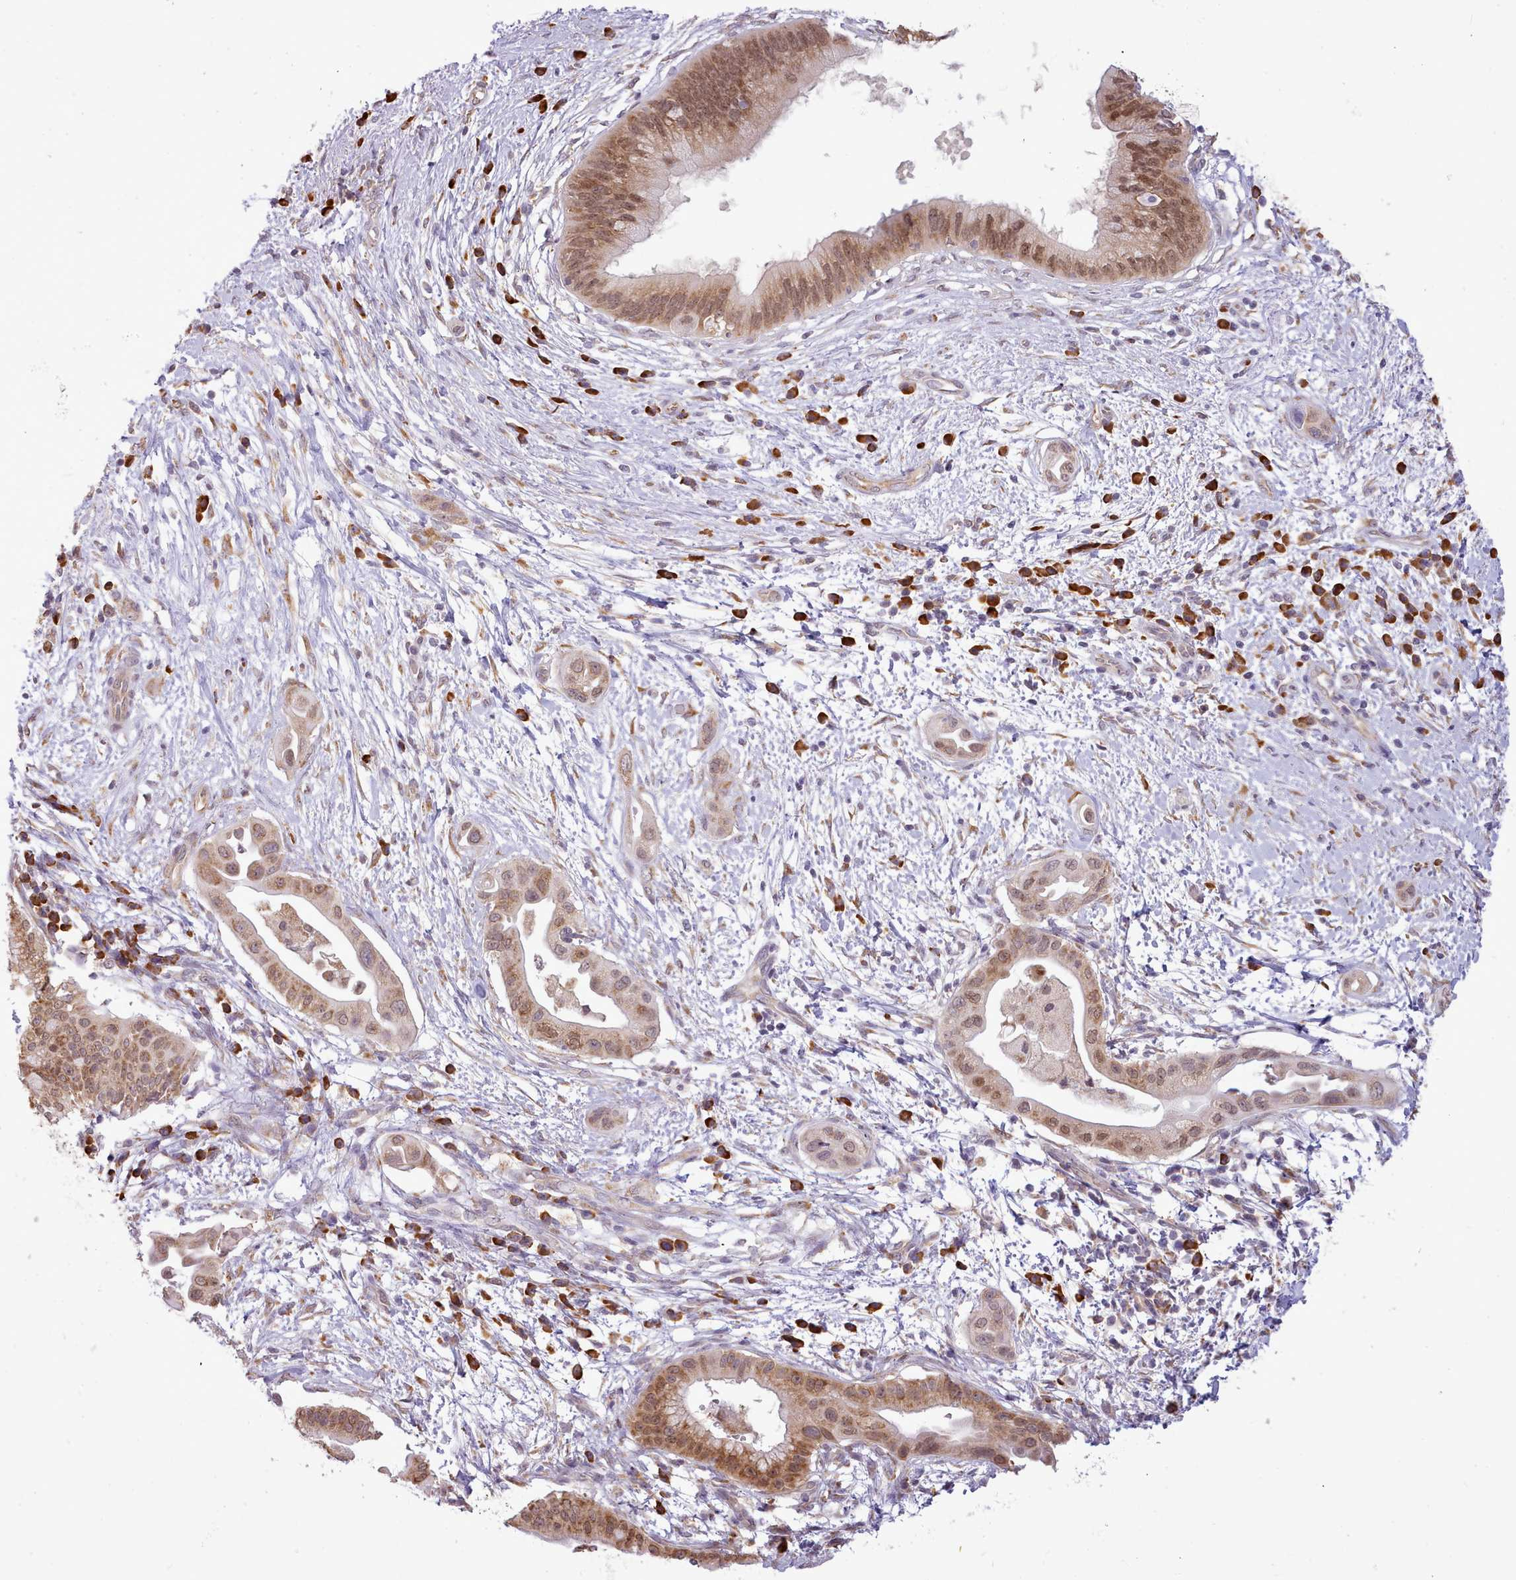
{"staining": {"intensity": "moderate", "quantity": ">75%", "location": "cytoplasmic/membranous,nuclear"}, "tissue": "pancreatic cancer", "cell_type": "Tumor cells", "image_type": "cancer", "snomed": [{"axis": "morphology", "description": "Adenocarcinoma, NOS"}, {"axis": "topography", "description": "Pancreas"}], "caption": "Pancreatic cancer stained with immunohistochemistry (IHC) shows moderate cytoplasmic/membranous and nuclear staining in approximately >75% of tumor cells.", "gene": "SEC61B", "patient": {"sex": "male", "age": 68}}